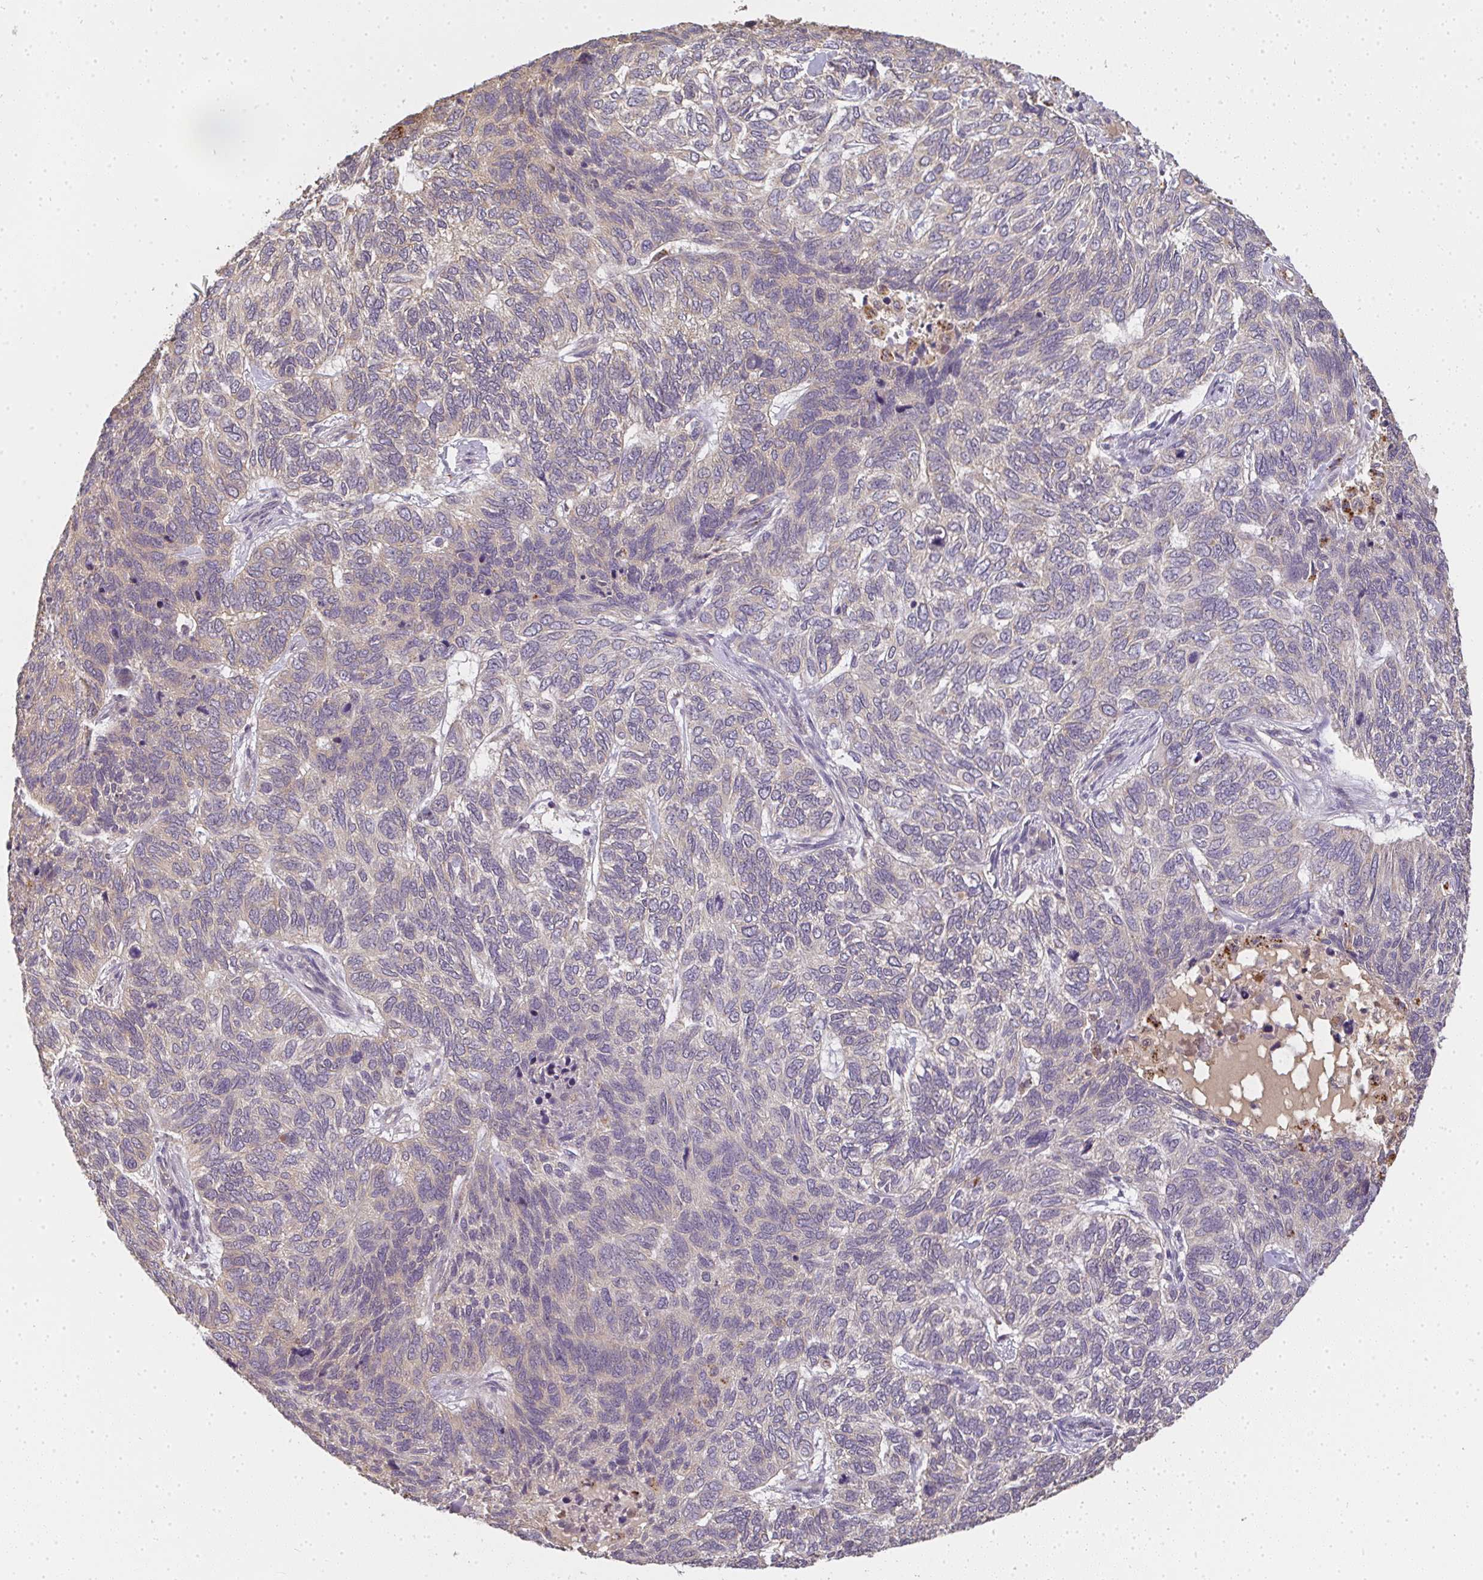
{"staining": {"intensity": "negative", "quantity": "none", "location": "none"}, "tissue": "skin cancer", "cell_type": "Tumor cells", "image_type": "cancer", "snomed": [{"axis": "morphology", "description": "Basal cell carcinoma"}, {"axis": "topography", "description": "Skin"}], "caption": "Tumor cells show no significant protein staining in skin basal cell carcinoma.", "gene": "SLC35B3", "patient": {"sex": "female", "age": 65}}